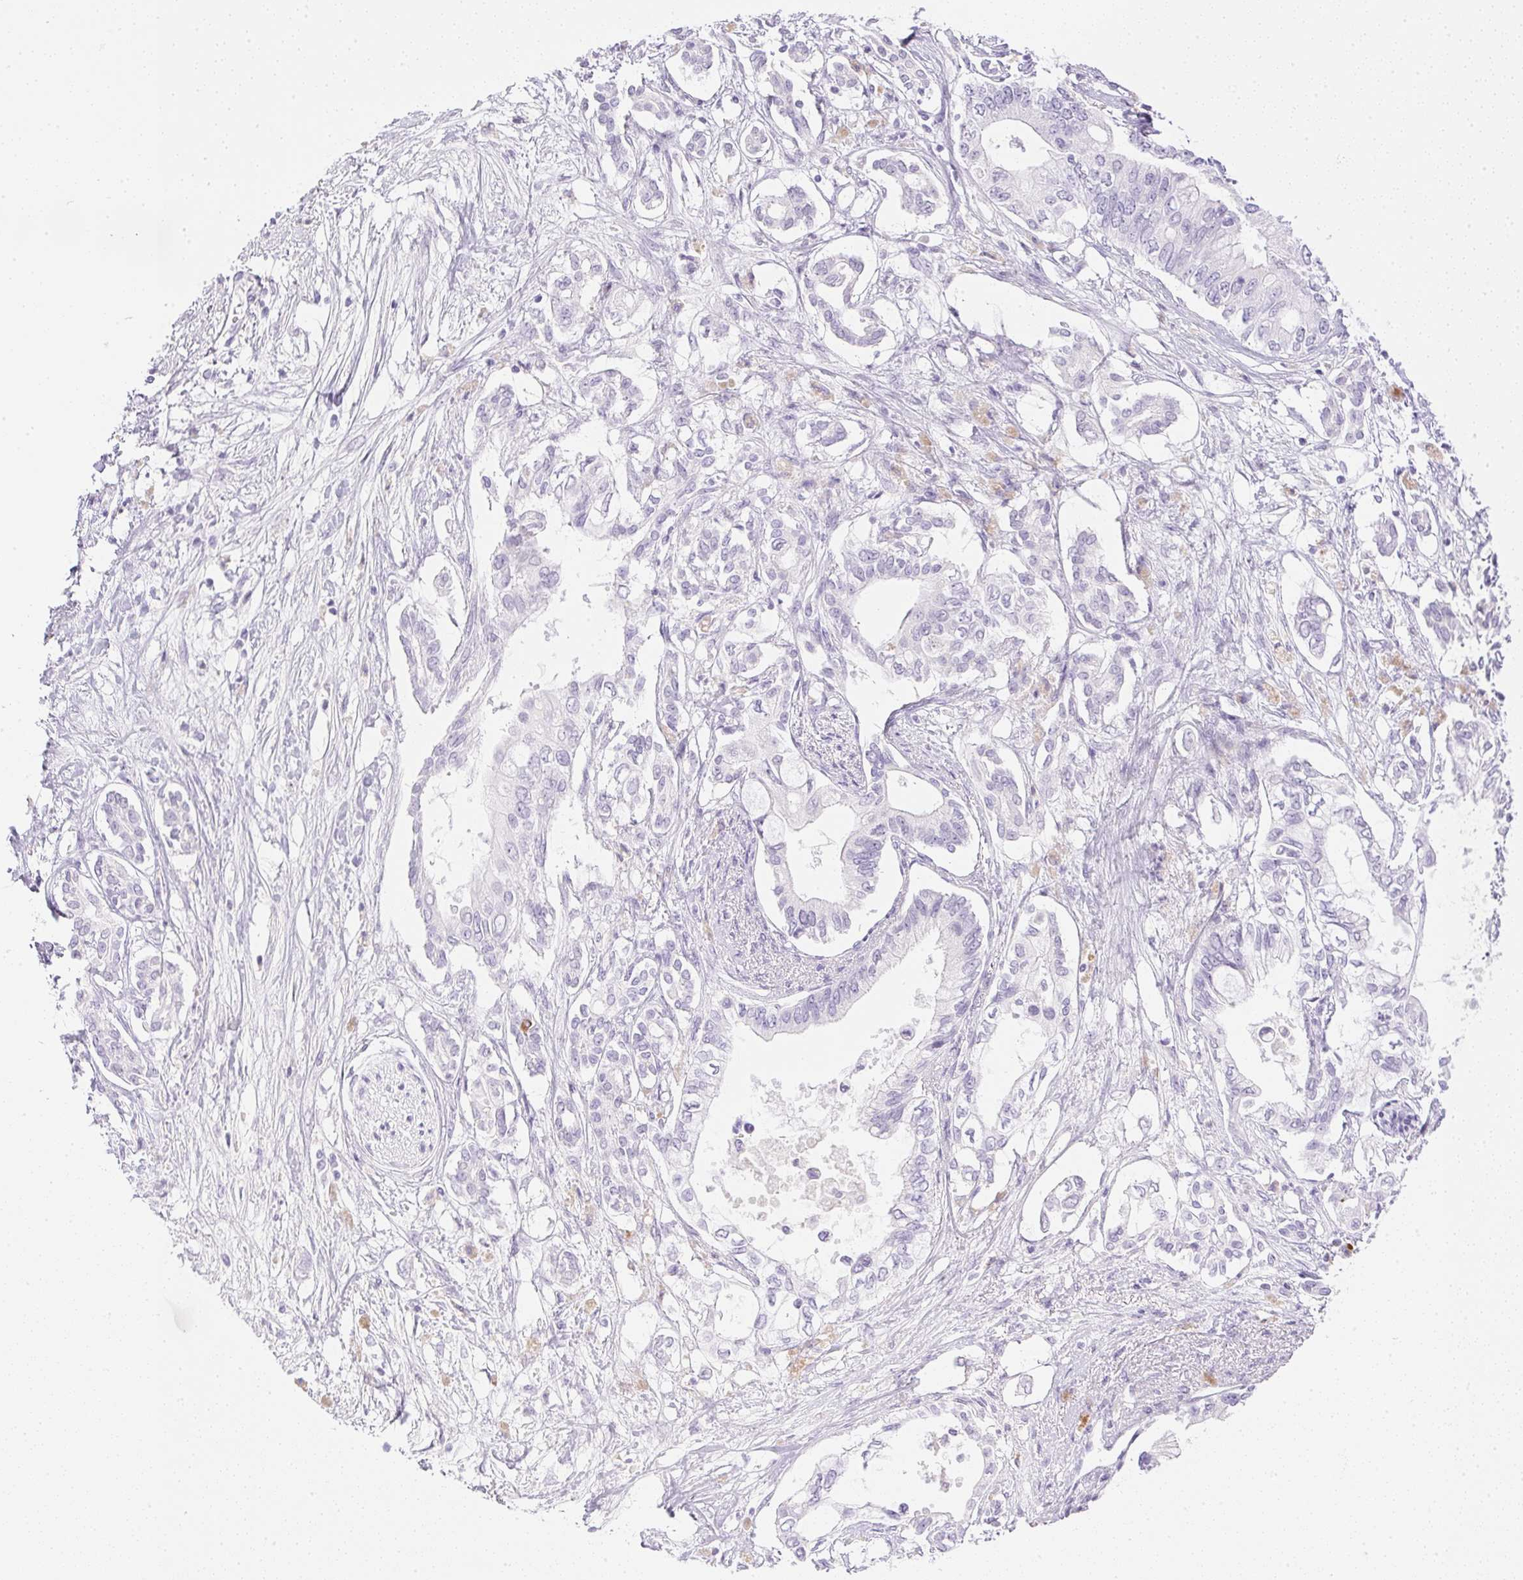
{"staining": {"intensity": "negative", "quantity": "none", "location": "none"}, "tissue": "pancreatic cancer", "cell_type": "Tumor cells", "image_type": "cancer", "snomed": [{"axis": "morphology", "description": "Adenocarcinoma, NOS"}, {"axis": "topography", "description": "Pancreas"}], "caption": "IHC of pancreatic cancer (adenocarcinoma) displays no staining in tumor cells.", "gene": "CPB1", "patient": {"sex": "female", "age": 63}}